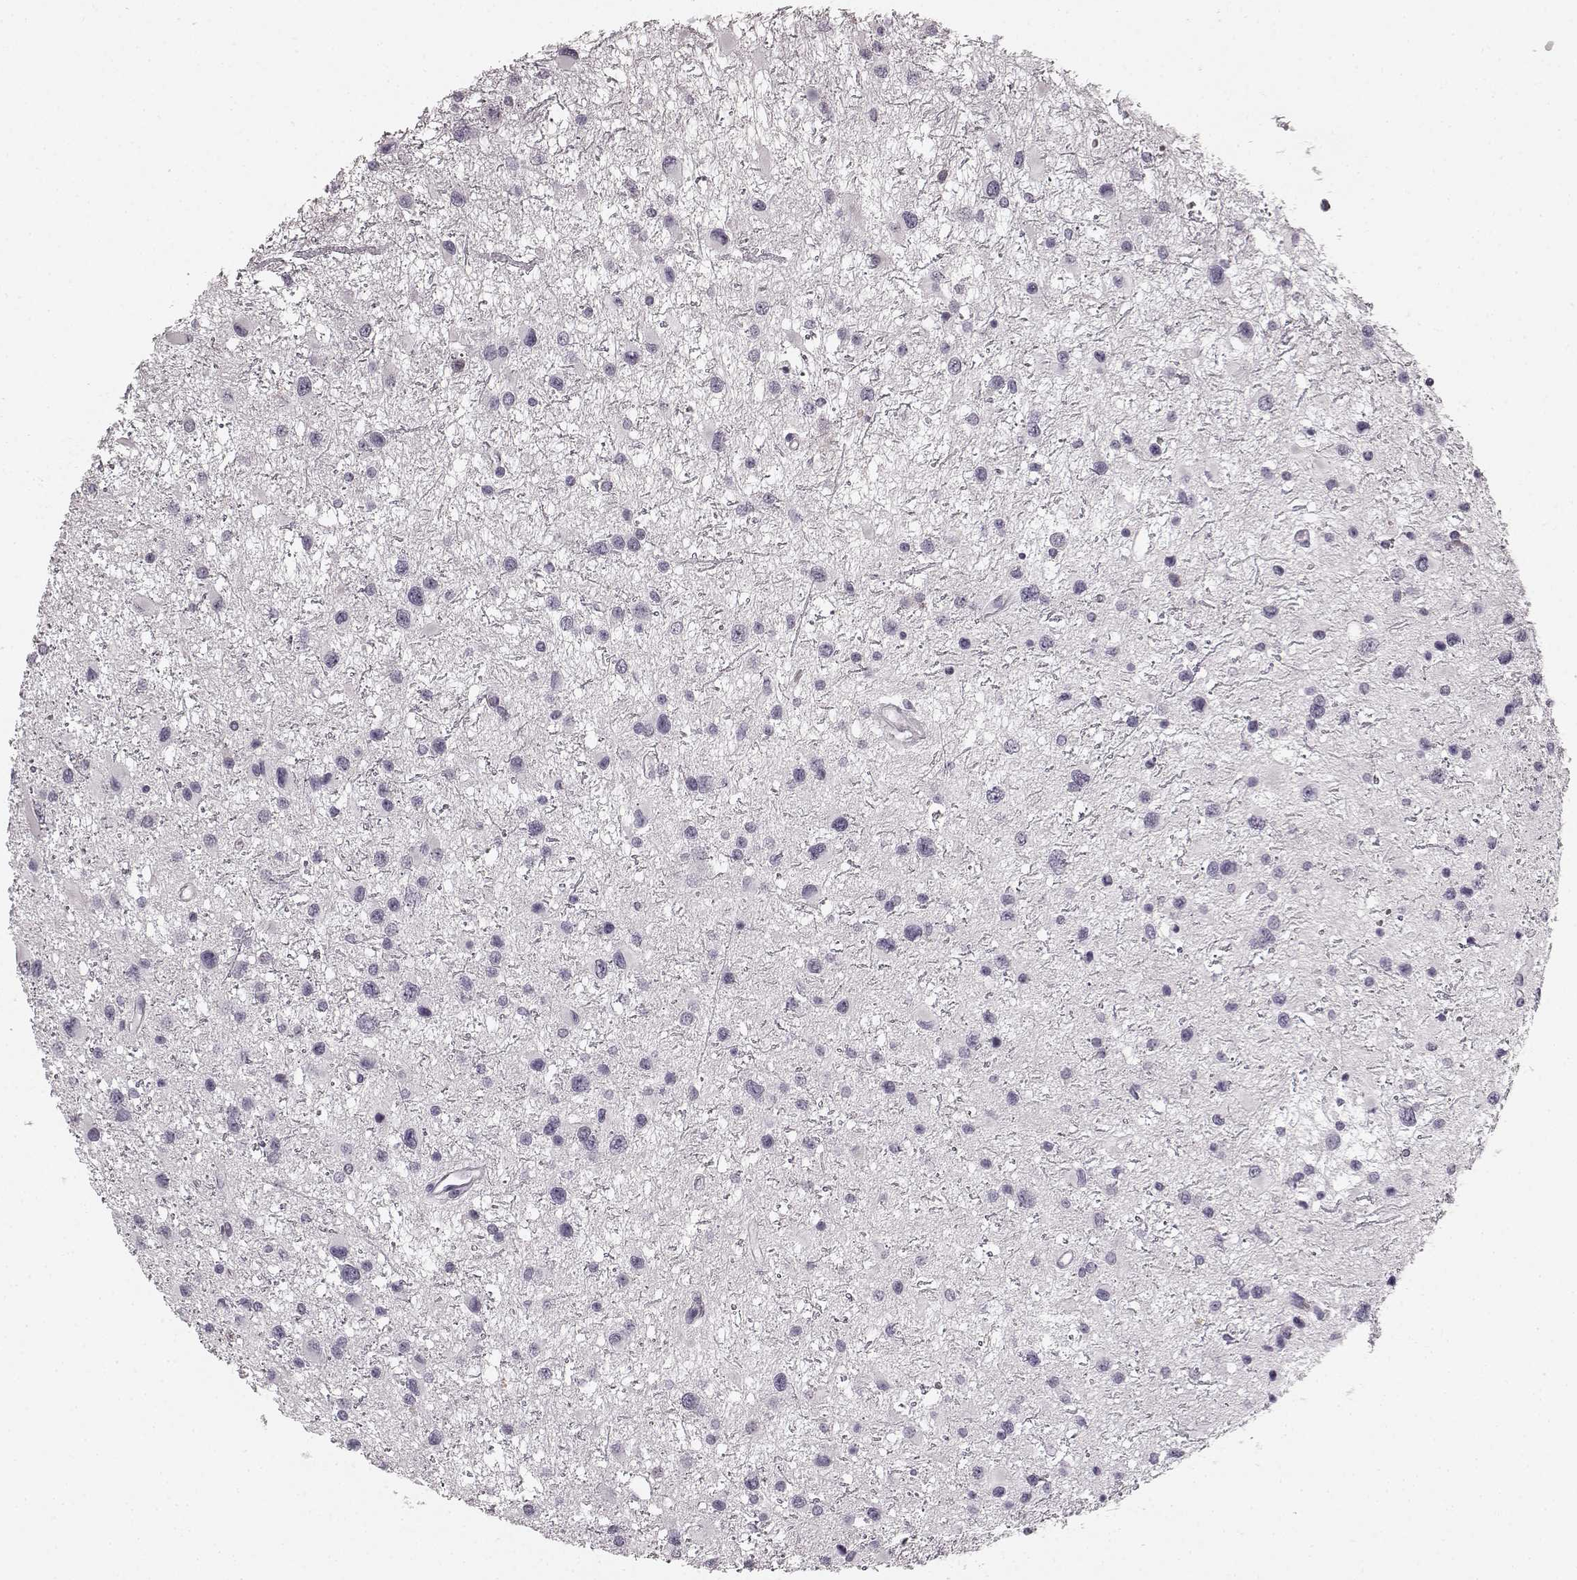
{"staining": {"intensity": "negative", "quantity": "none", "location": "none"}, "tissue": "glioma", "cell_type": "Tumor cells", "image_type": "cancer", "snomed": [{"axis": "morphology", "description": "Glioma, malignant, Low grade"}, {"axis": "topography", "description": "Brain"}], "caption": "A micrograph of human malignant low-grade glioma is negative for staining in tumor cells.", "gene": "TMPRSS15", "patient": {"sex": "female", "age": 32}}